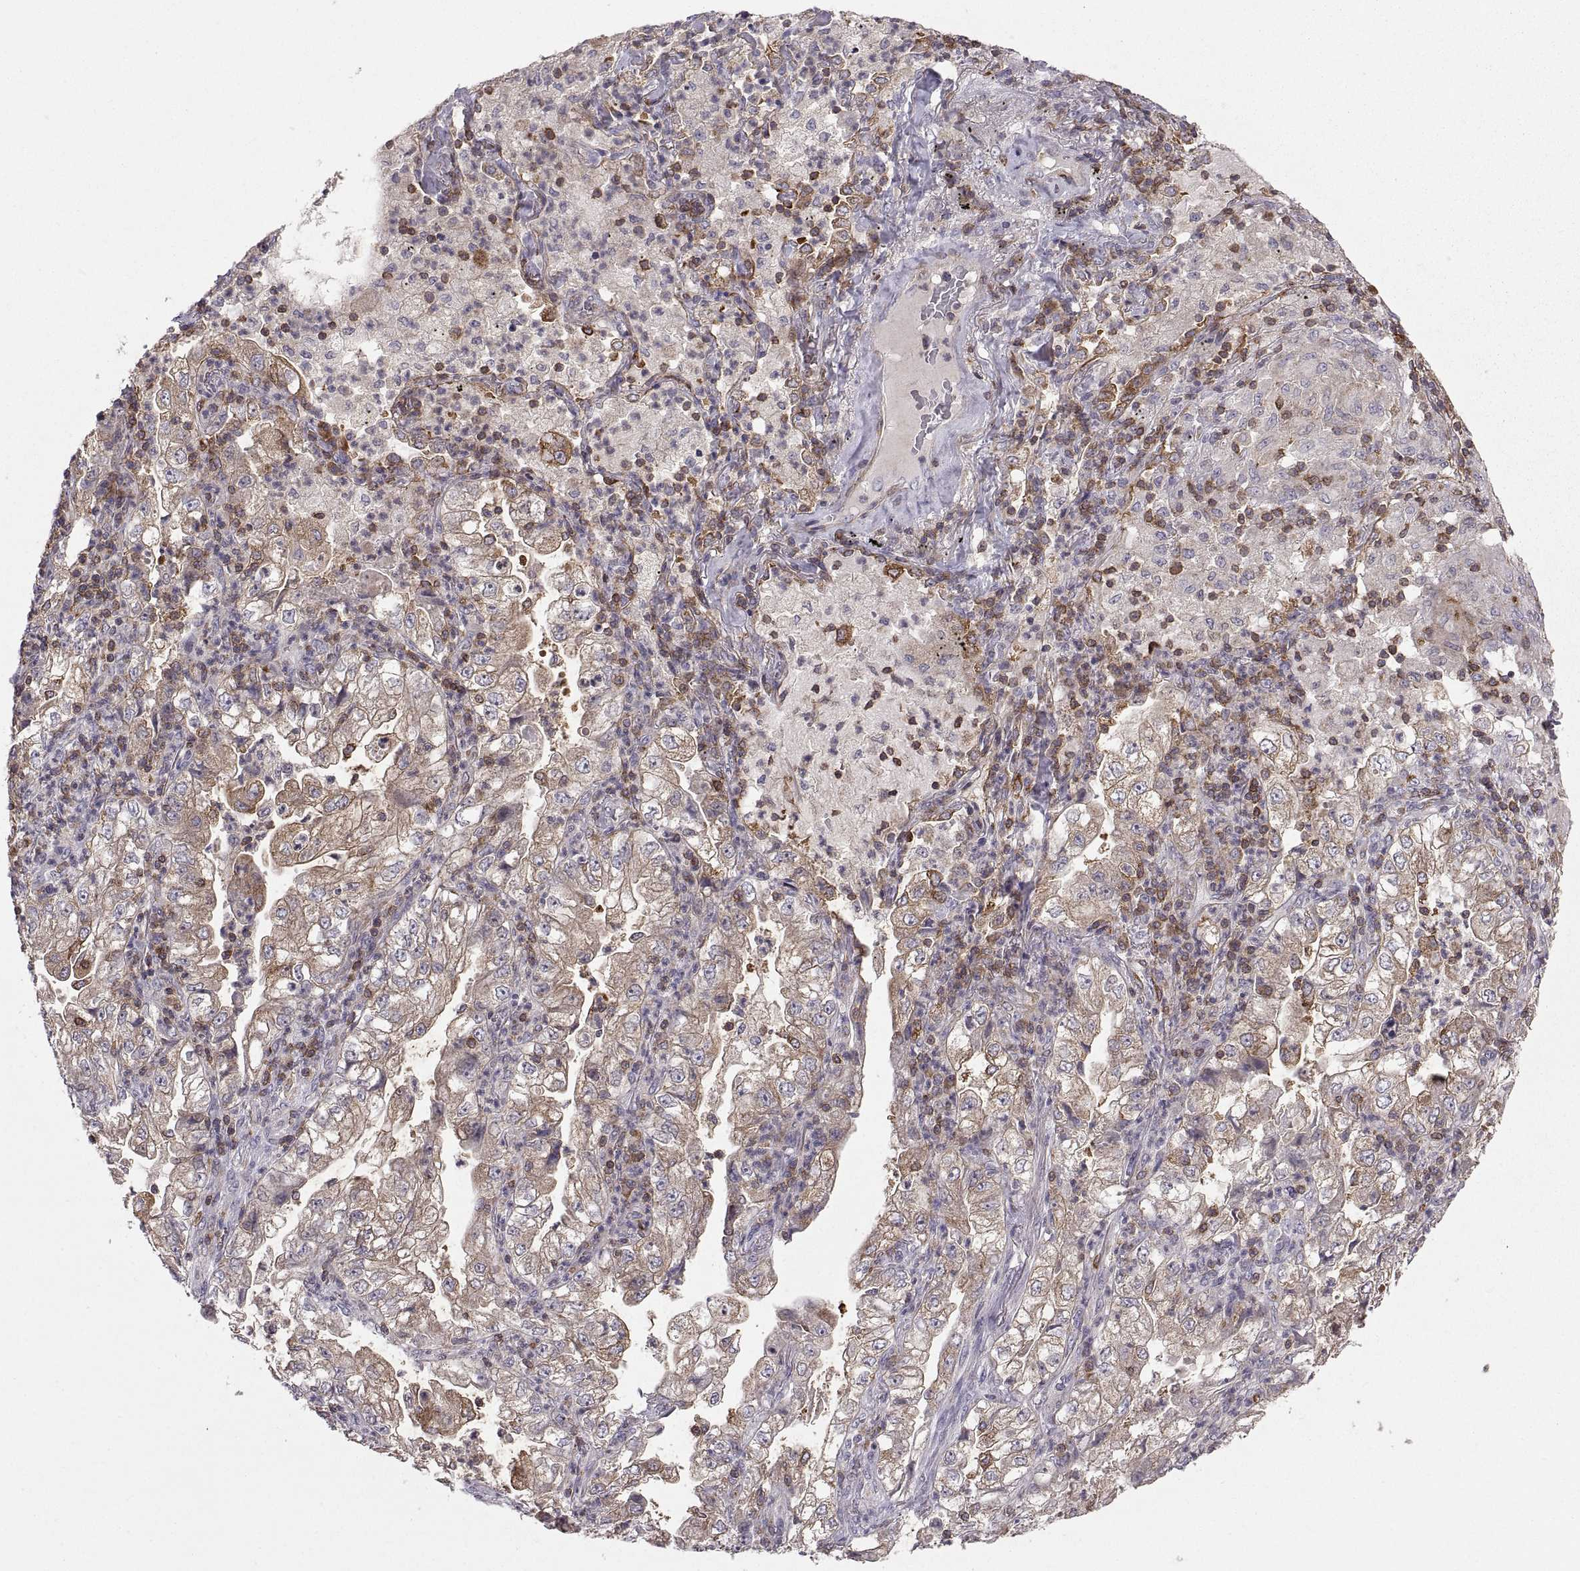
{"staining": {"intensity": "moderate", "quantity": "<25%", "location": "cytoplasmic/membranous"}, "tissue": "lung cancer", "cell_type": "Tumor cells", "image_type": "cancer", "snomed": [{"axis": "morphology", "description": "Adenocarcinoma, NOS"}, {"axis": "topography", "description": "Lung"}], "caption": "Immunohistochemical staining of human lung cancer (adenocarcinoma) reveals low levels of moderate cytoplasmic/membranous protein staining in approximately <25% of tumor cells. The protein is shown in brown color, while the nuclei are stained blue.", "gene": "EZR", "patient": {"sex": "female", "age": 73}}